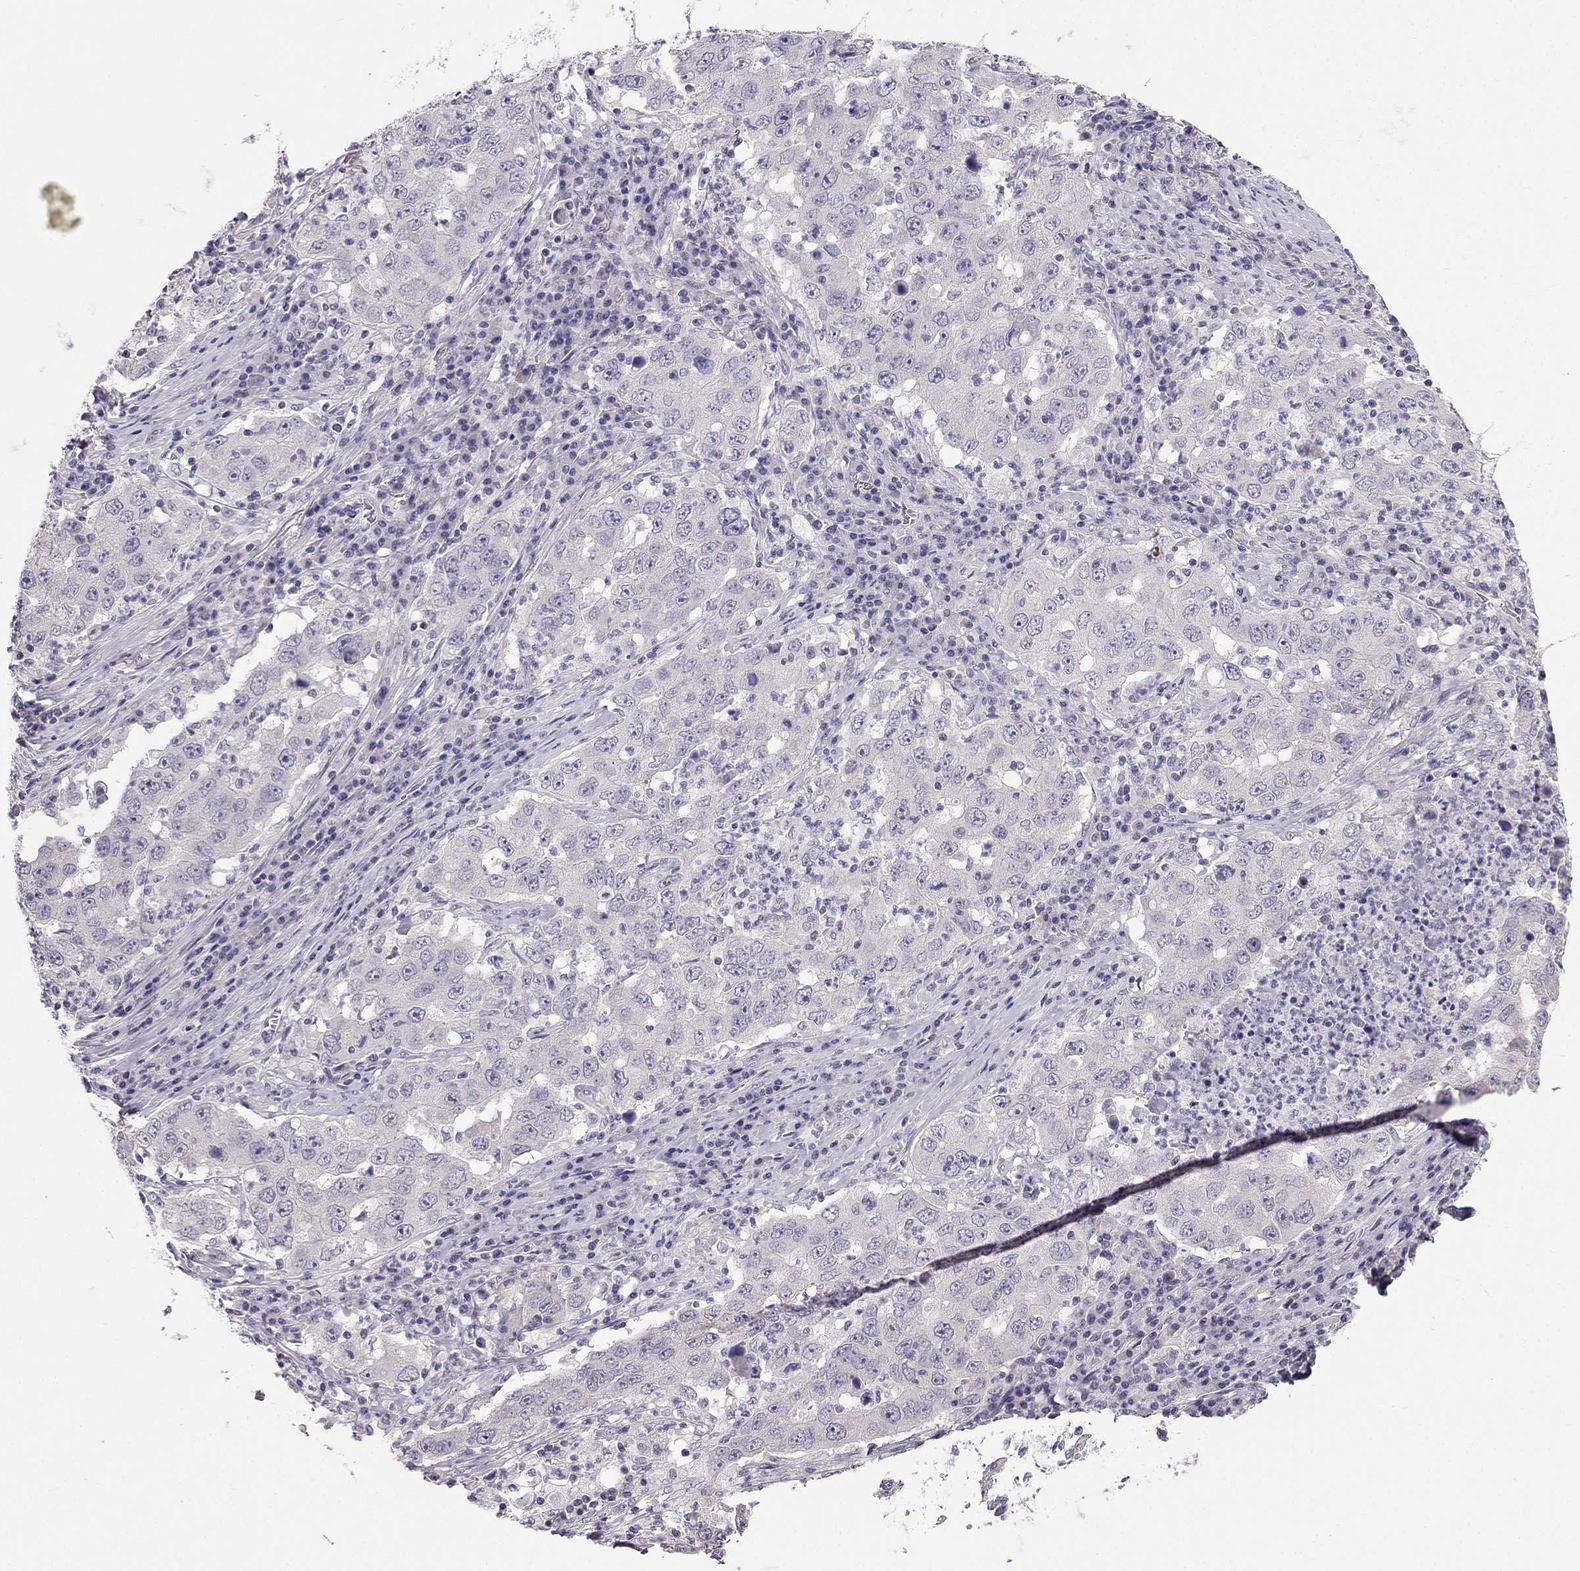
{"staining": {"intensity": "negative", "quantity": "none", "location": "none"}, "tissue": "lung cancer", "cell_type": "Tumor cells", "image_type": "cancer", "snomed": [{"axis": "morphology", "description": "Adenocarcinoma, NOS"}, {"axis": "topography", "description": "Lung"}], "caption": "IHC of lung cancer (adenocarcinoma) reveals no expression in tumor cells.", "gene": "HSFX1", "patient": {"sex": "male", "age": 73}}